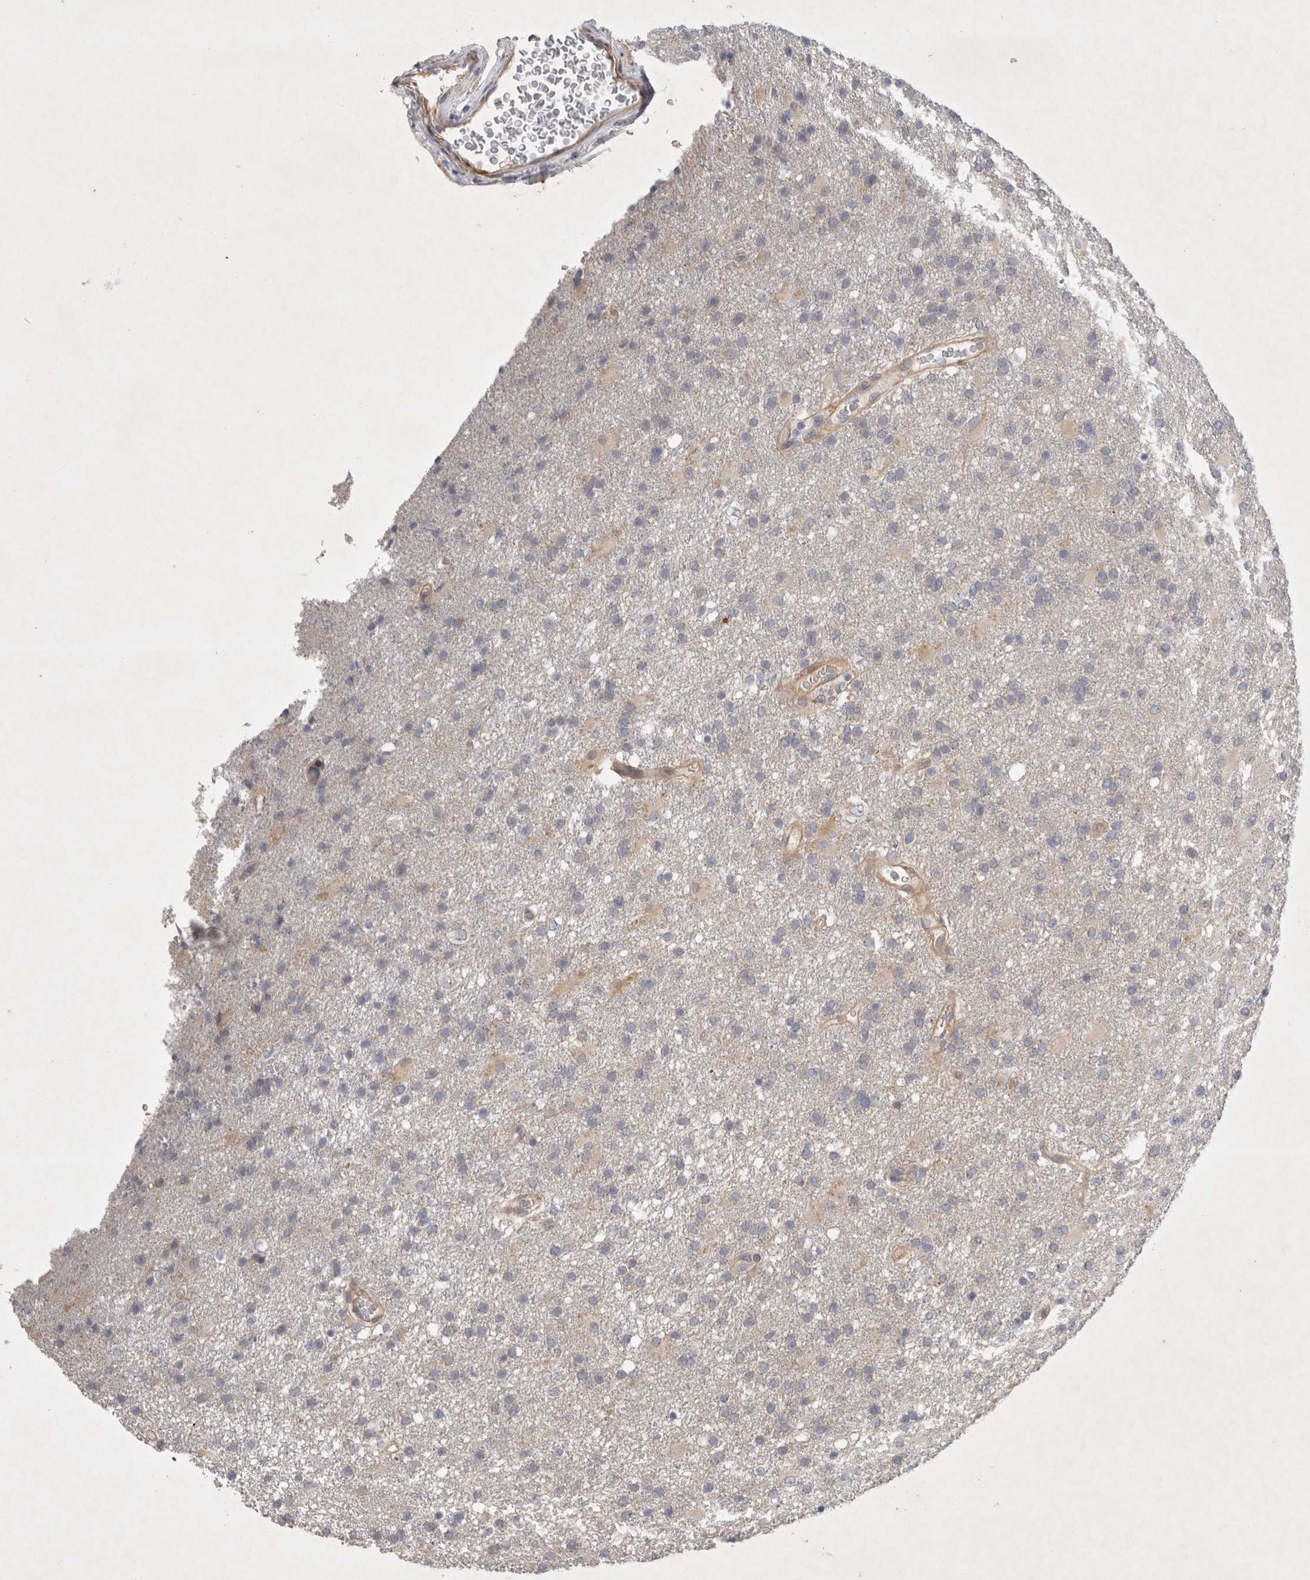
{"staining": {"intensity": "negative", "quantity": "none", "location": "none"}, "tissue": "glioma", "cell_type": "Tumor cells", "image_type": "cancer", "snomed": [{"axis": "morphology", "description": "Glioma, malignant, High grade"}, {"axis": "topography", "description": "Brain"}], "caption": "This is a image of immunohistochemistry (IHC) staining of malignant glioma (high-grade), which shows no expression in tumor cells.", "gene": "BZW2", "patient": {"sex": "male", "age": 72}}